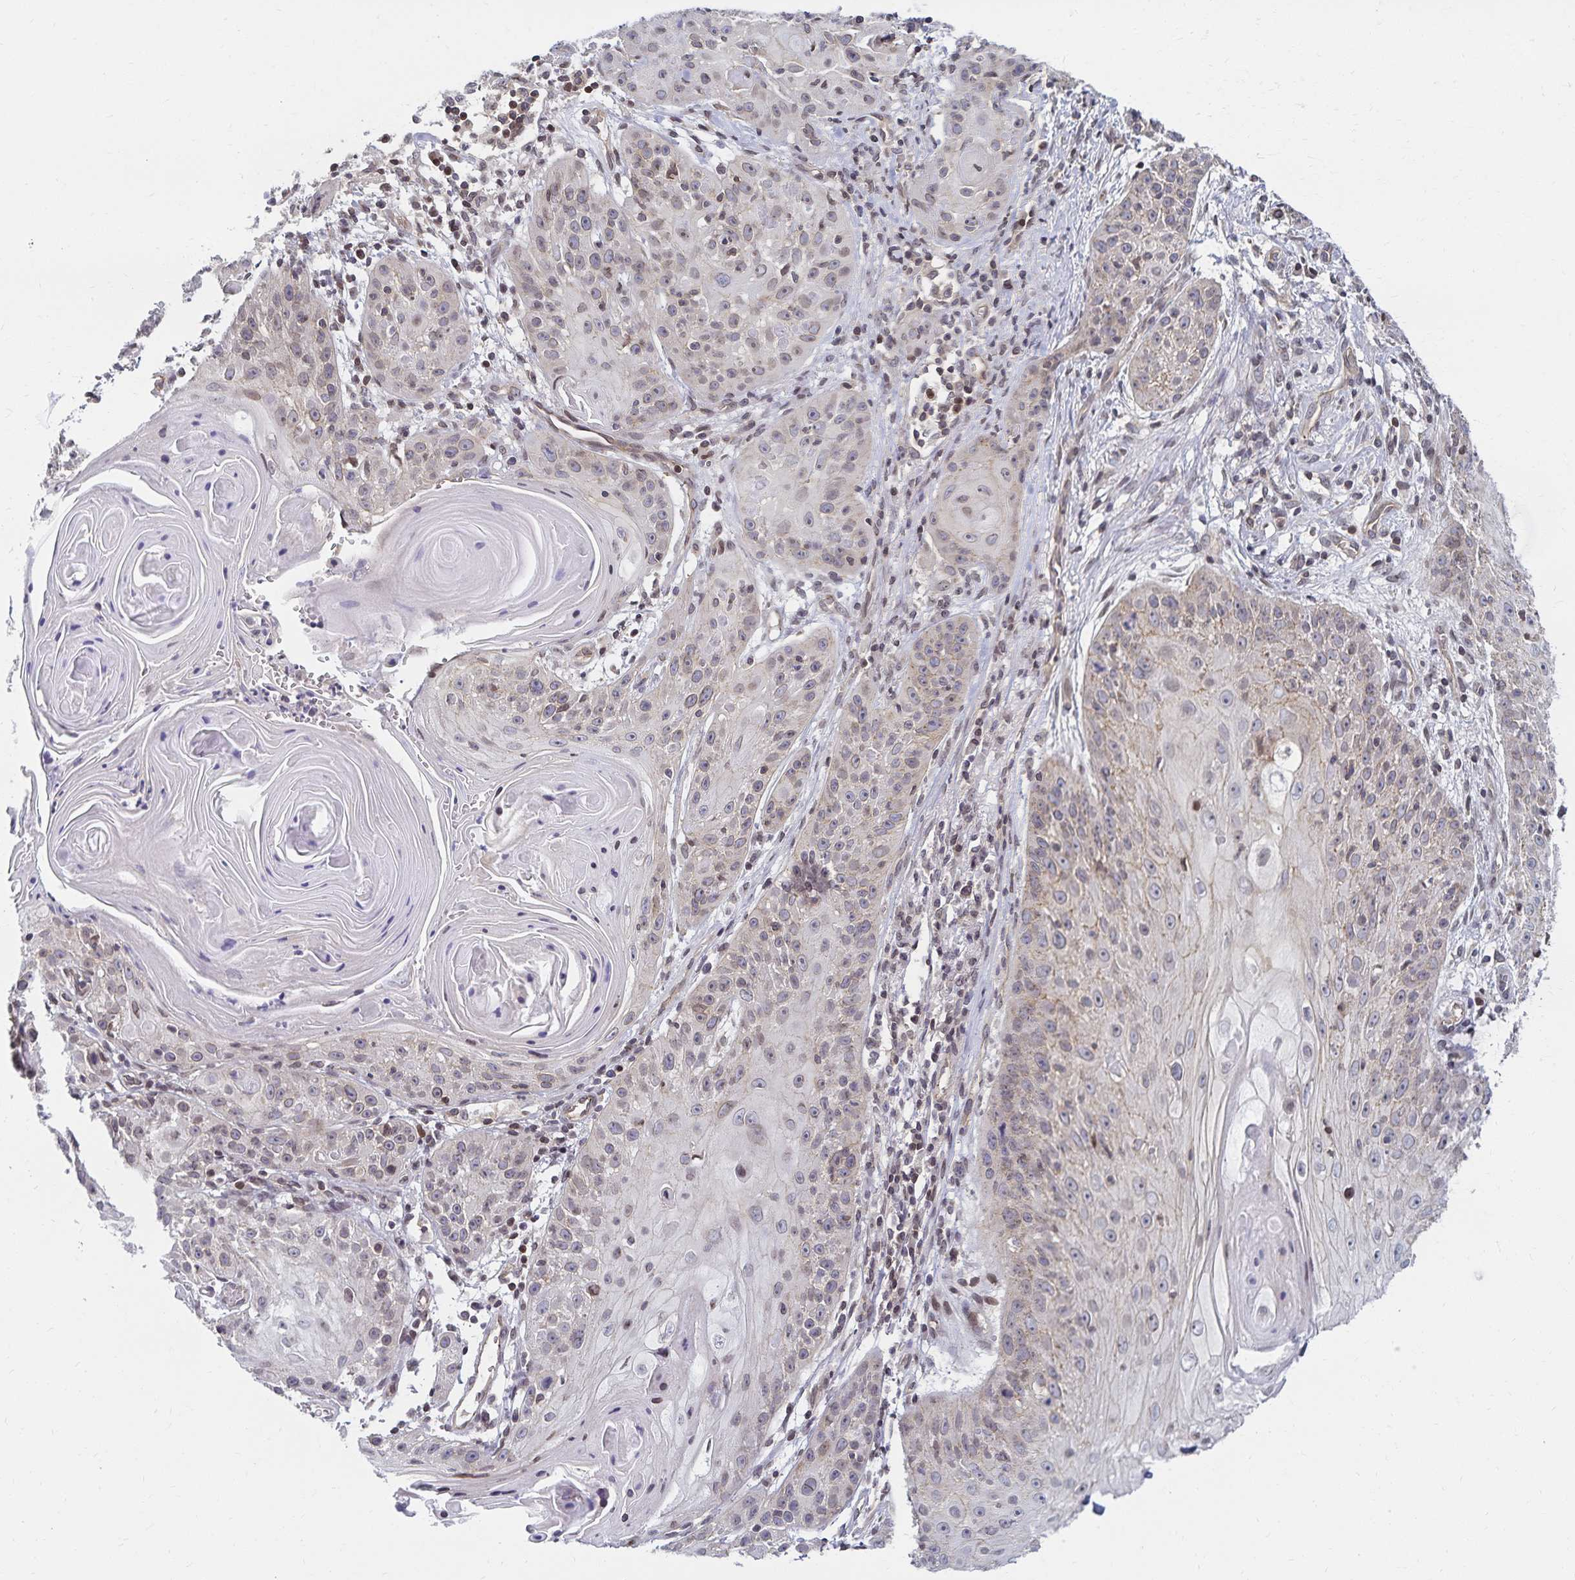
{"staining": {"intensity": "negative", "quantity": "none", "location": "none"}, "tissue": "skin cancer", "cell_type": "Tumor cells", "image_type": "cancer", "snomed": [{"axis": "morphology", "description": "Squamous cell carcinoma, NOS"}, {"axis": "topography", "description": "Skin"}, {"axis": "topography", "description": "Vulva"}], "caption": "Tumor cells show no significant staining in squamous cell carcinoma (skin).", "gene": "RAB9B", "patient": {"sex": "female", "age": 76}}